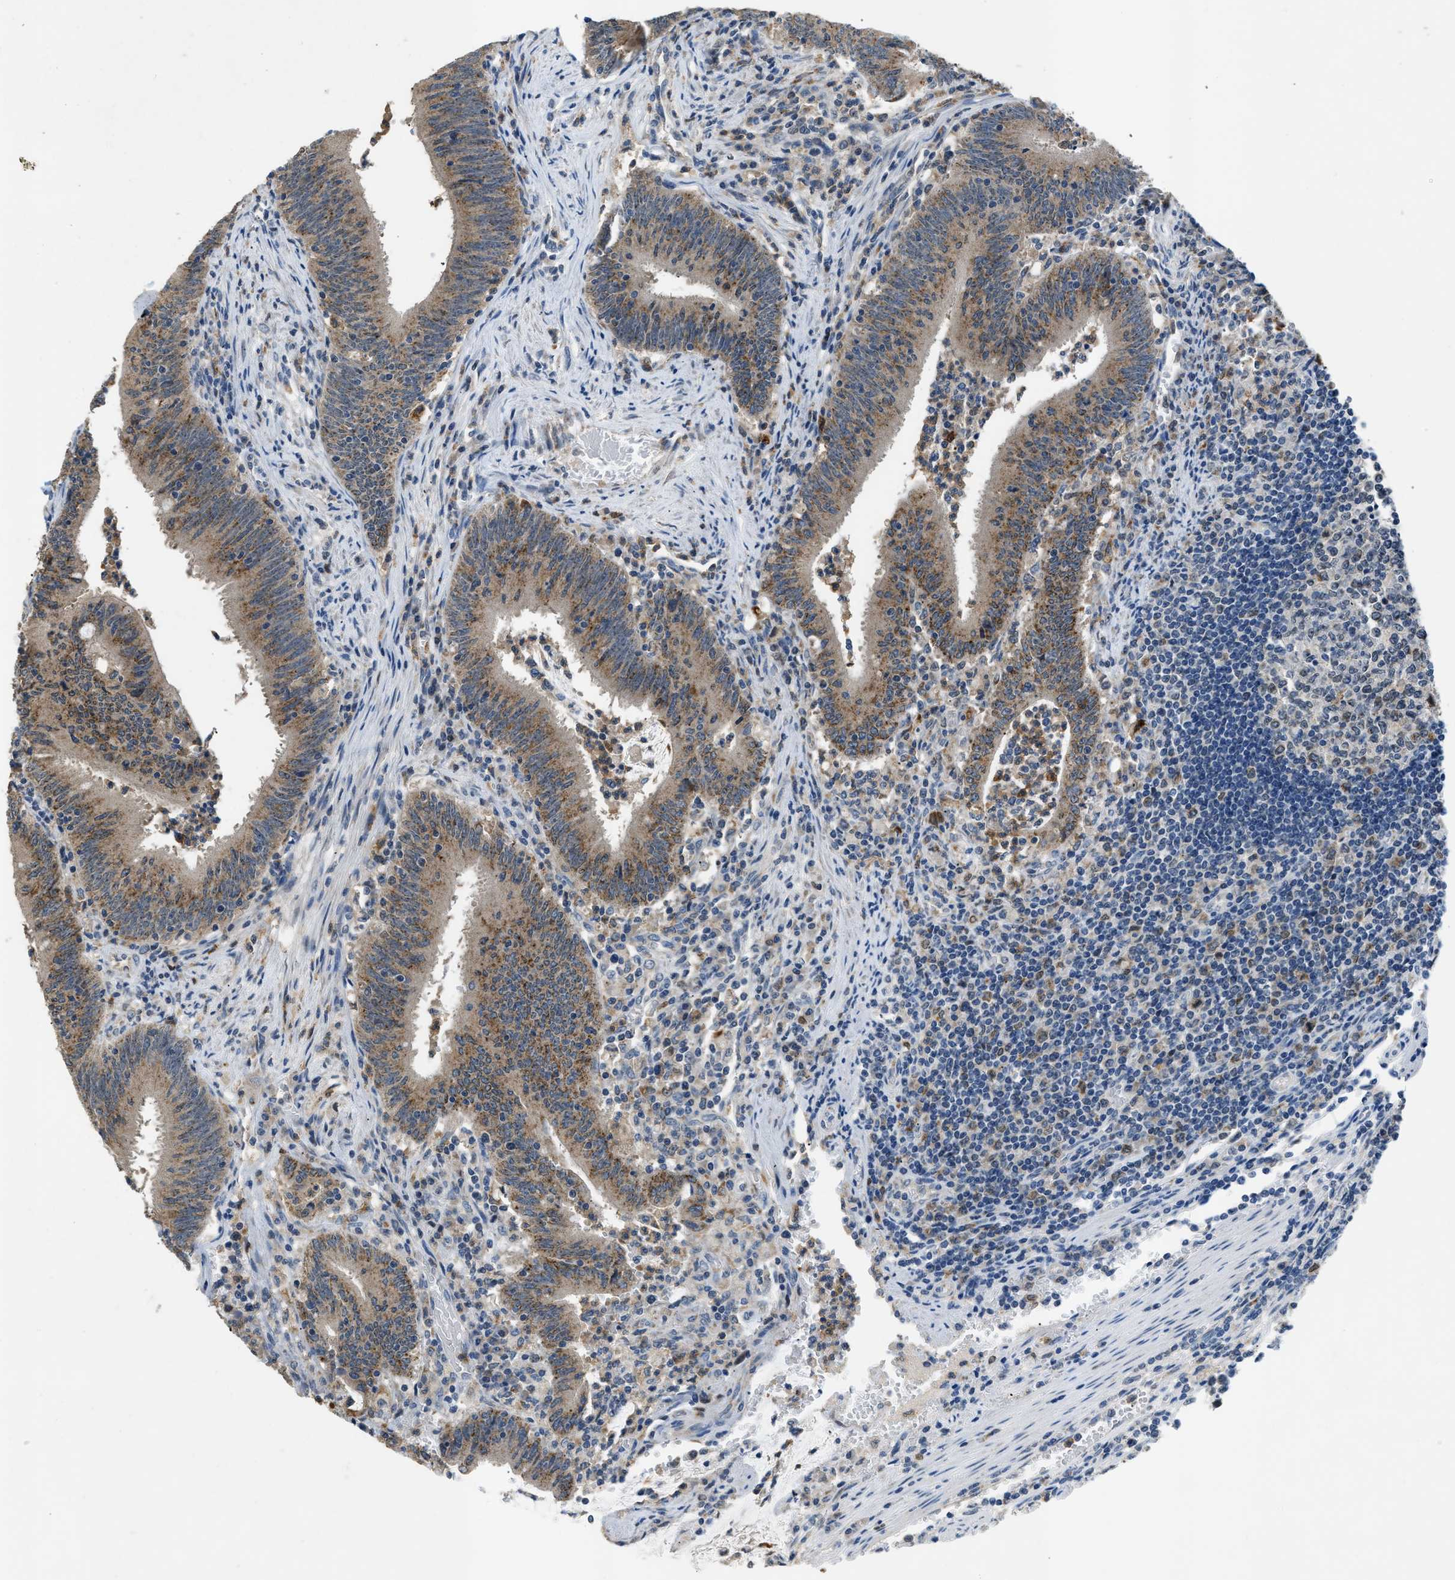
{"staining": {"intensity": "weak", "quantity": ">75%", "location": "cytoplasmic/membranous"}, "tissue": "colorectal cancer", "cell_type": "Tumor cells", "image_type": "cancer", "snomed": [{"axis": "morphology", "description": "Normal tissue, NOS"}, {"axis": "morphology", "description": "Adenocarcinoma, NOS"}, {"axis": "topography", "description": "Rectum"}], "caption": "Immunohistochemistry image of colorectal cancer stained for a protein (brown), which displays low levels of weak cytoplasmic/membranous staining in about >75% of tumor cells.", "gene": "TOMM34", "patient": {"sex": "female", "age": 66}}